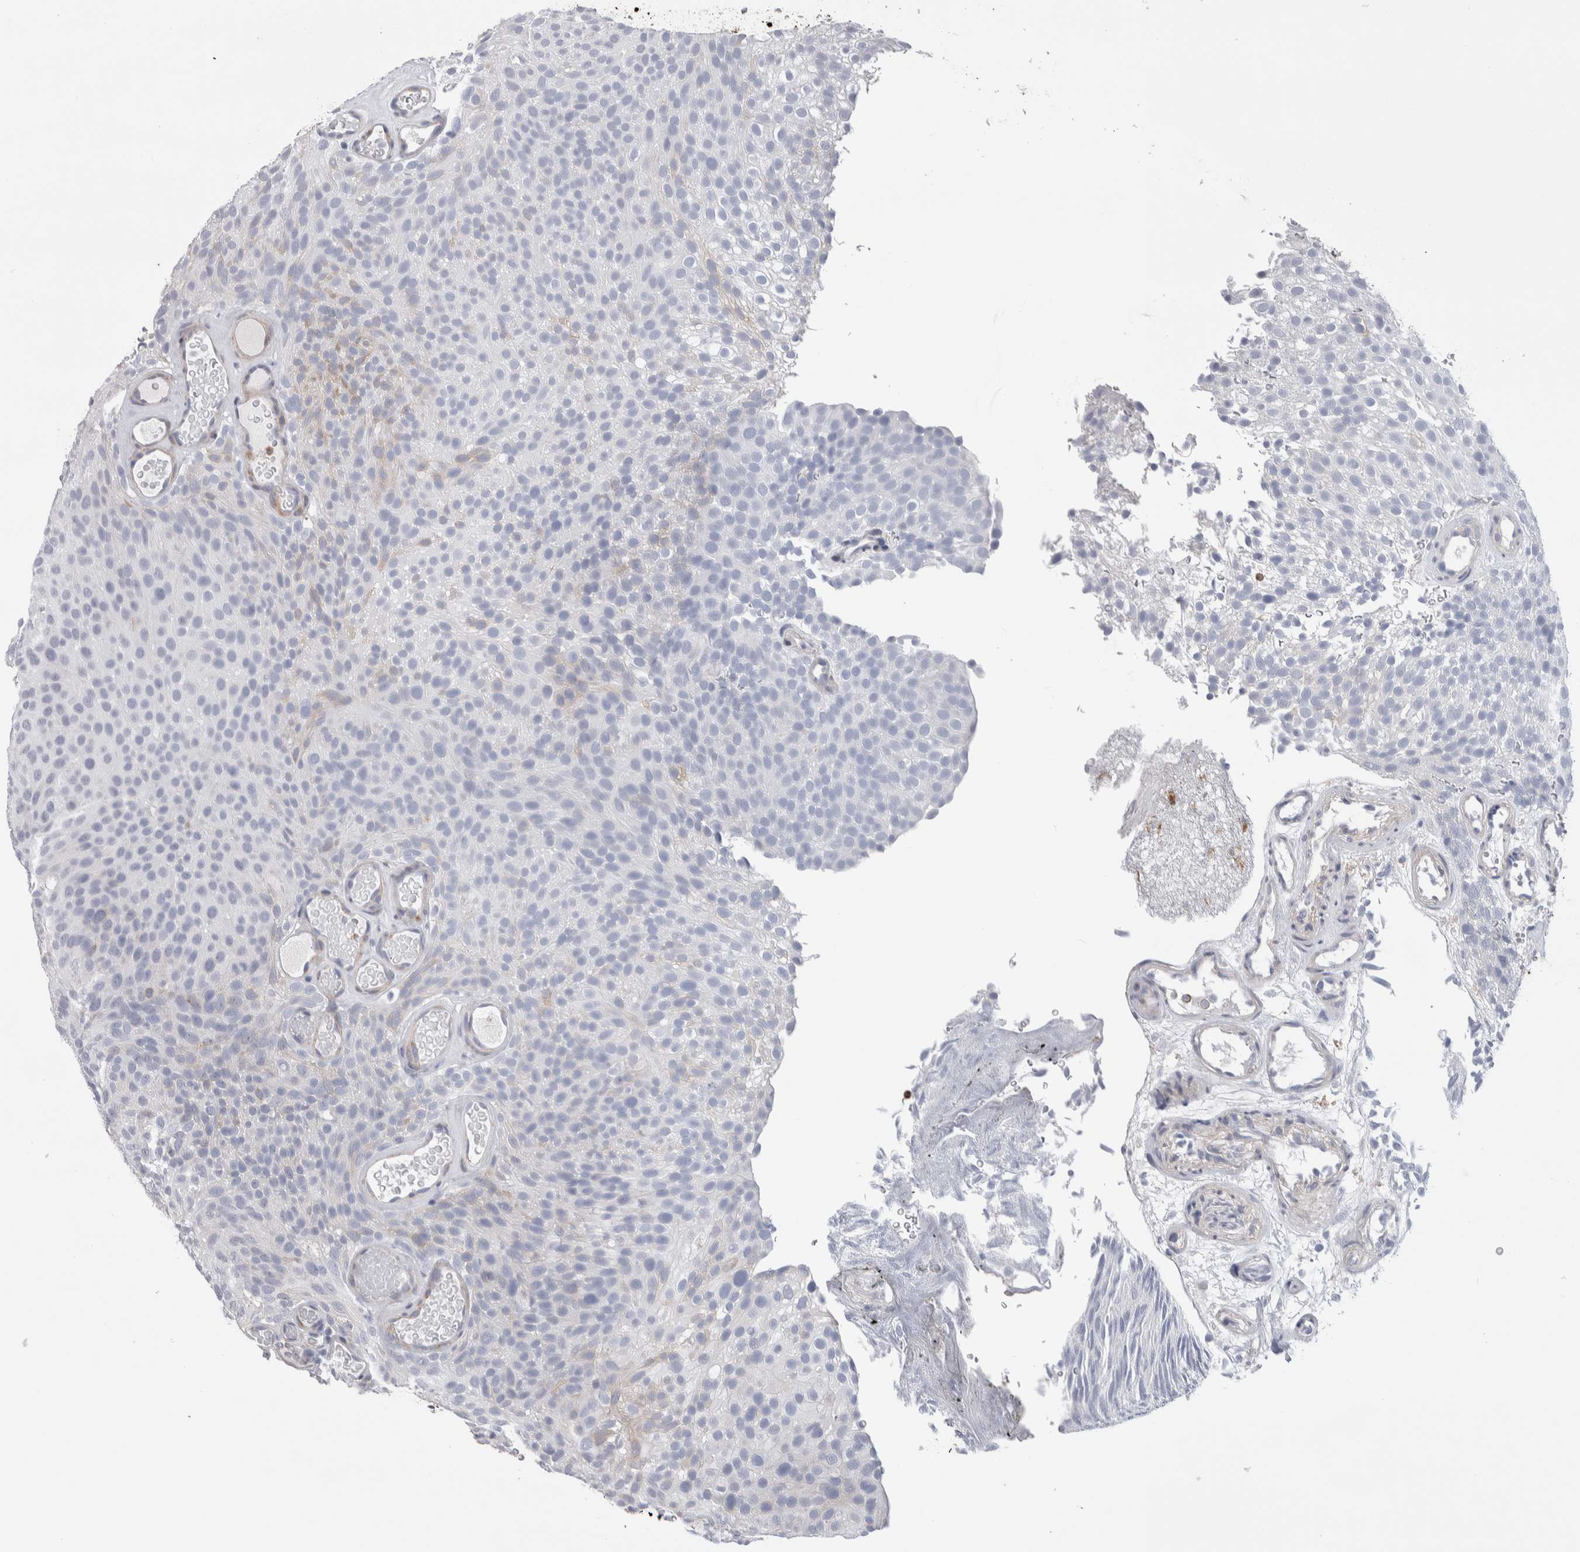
{"staining": {"intensity": "weak", "quantity": "<25%", "location": "cytoplasmic/membranous"}, "tissue": "urothelial cancer", "cell_type": "Tumor cells", "image_type": "cancer", "snomed": [{"axis": "morphology", "description": "Urothelial carcinoma, Low grade"}, {"axis": "topography", "description": "Urinary bladder"}], "caption": "Tumor cells show no significant protein positivity in urothelial carcinoma (low-grade). (Brightfield microscopy of DAB IHC at high magnification).", "gene": "LURAP1L", "patient": {"sex": "male", "age": 78}}